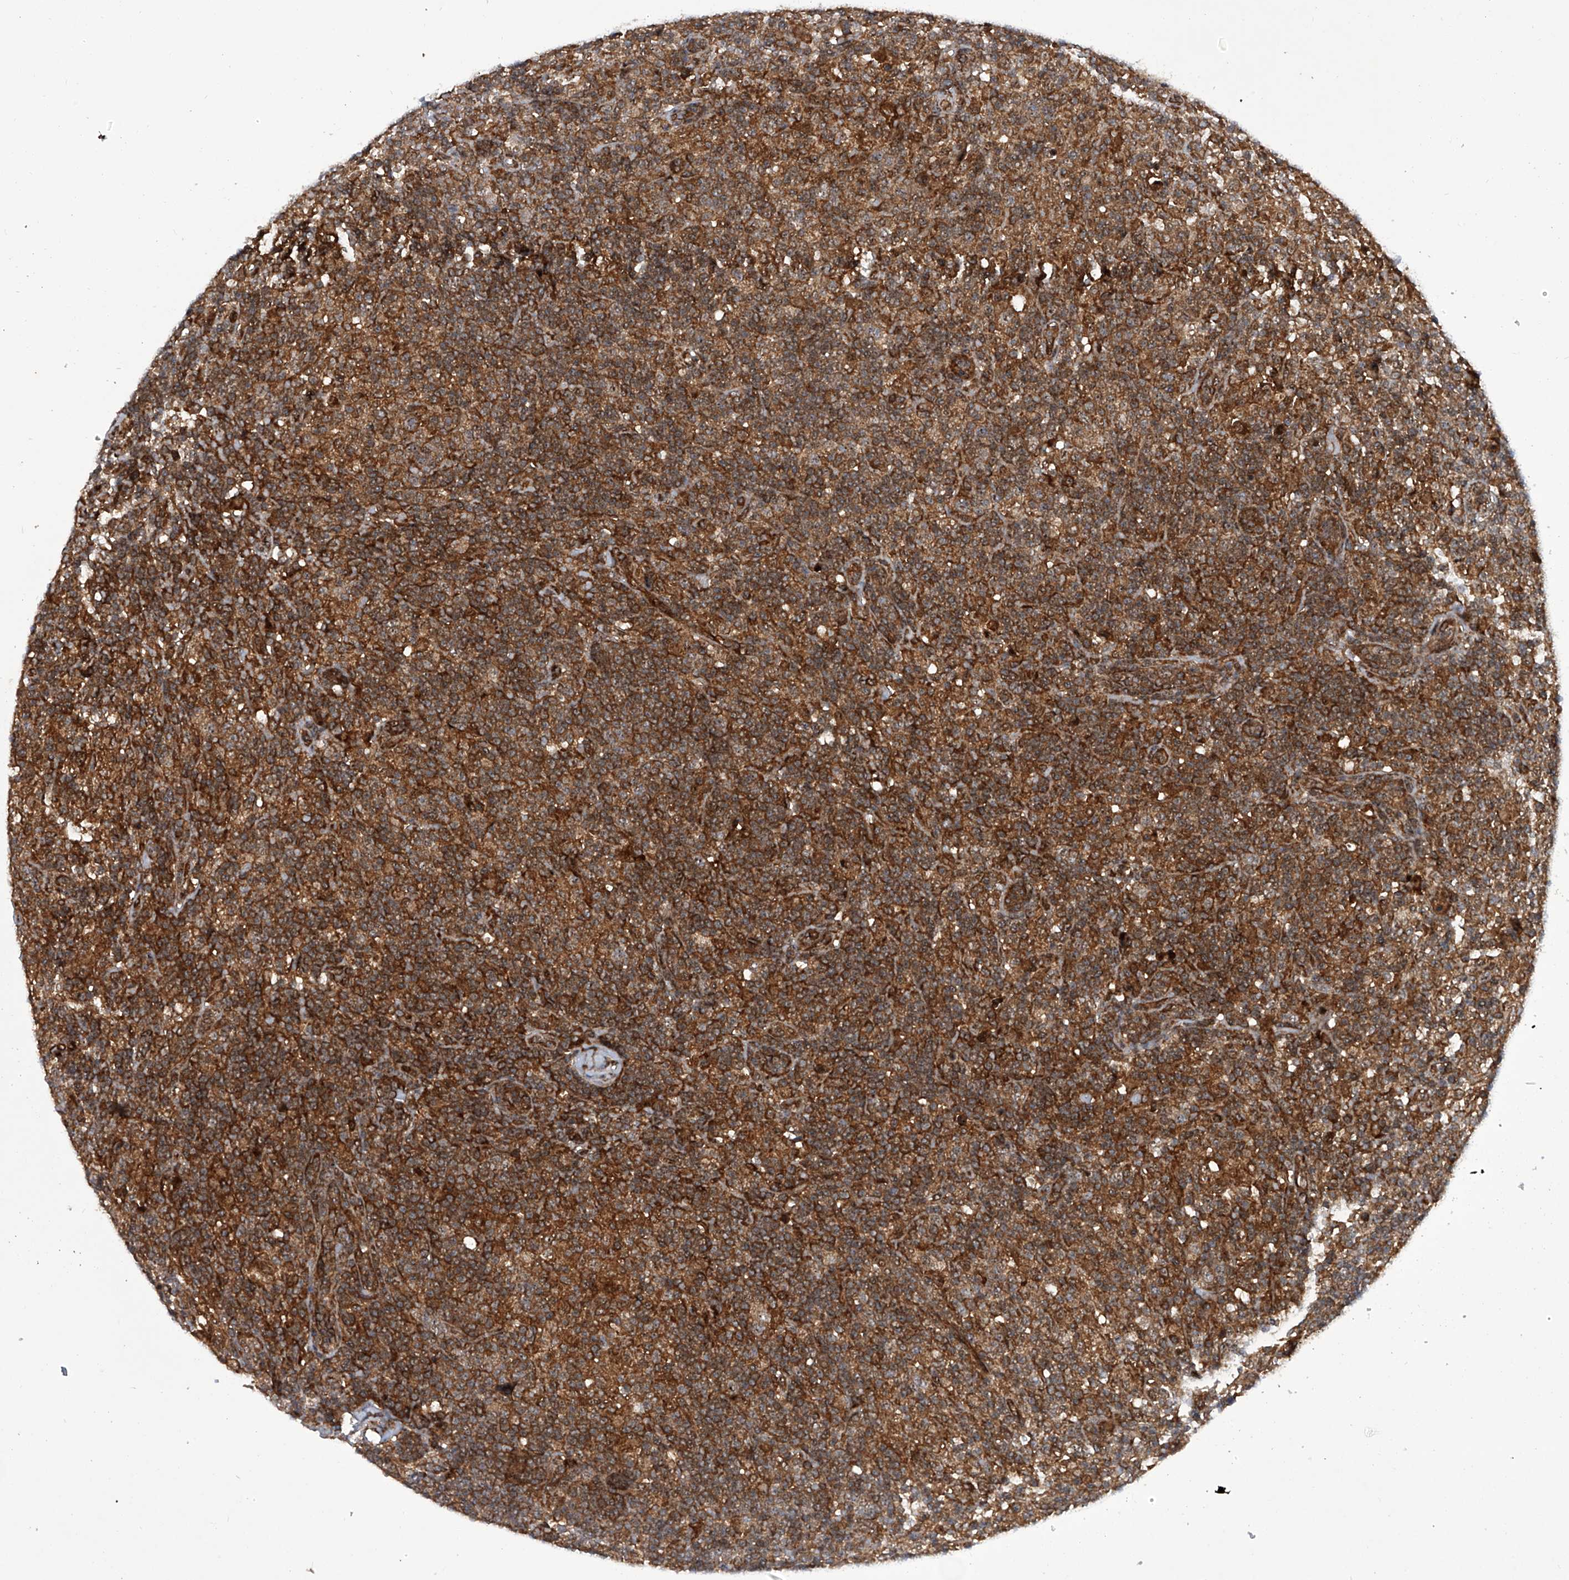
{"staining": {"intensity": "moderate", "quantity": ">75%", "location": "cytoplasmic/membranous"}, "tissue": "lymphoma", "cell_type": "Tumor cells", "image_type": "cancer", "snomed": [{"axis": "morphology", "description": "Hodgkin's disease, NOS"}, {"axis": "topography", "description": "Lymph node"}], "caption": "Approximately >75% of tumor cells in human Hodgkin's disease demonstrate moderate cytoplasmic/membranous protein expression as visualized by brown immunohistochemical staining.", "gene": "CISH", "patient": {"sex": "male", "age": 70}}